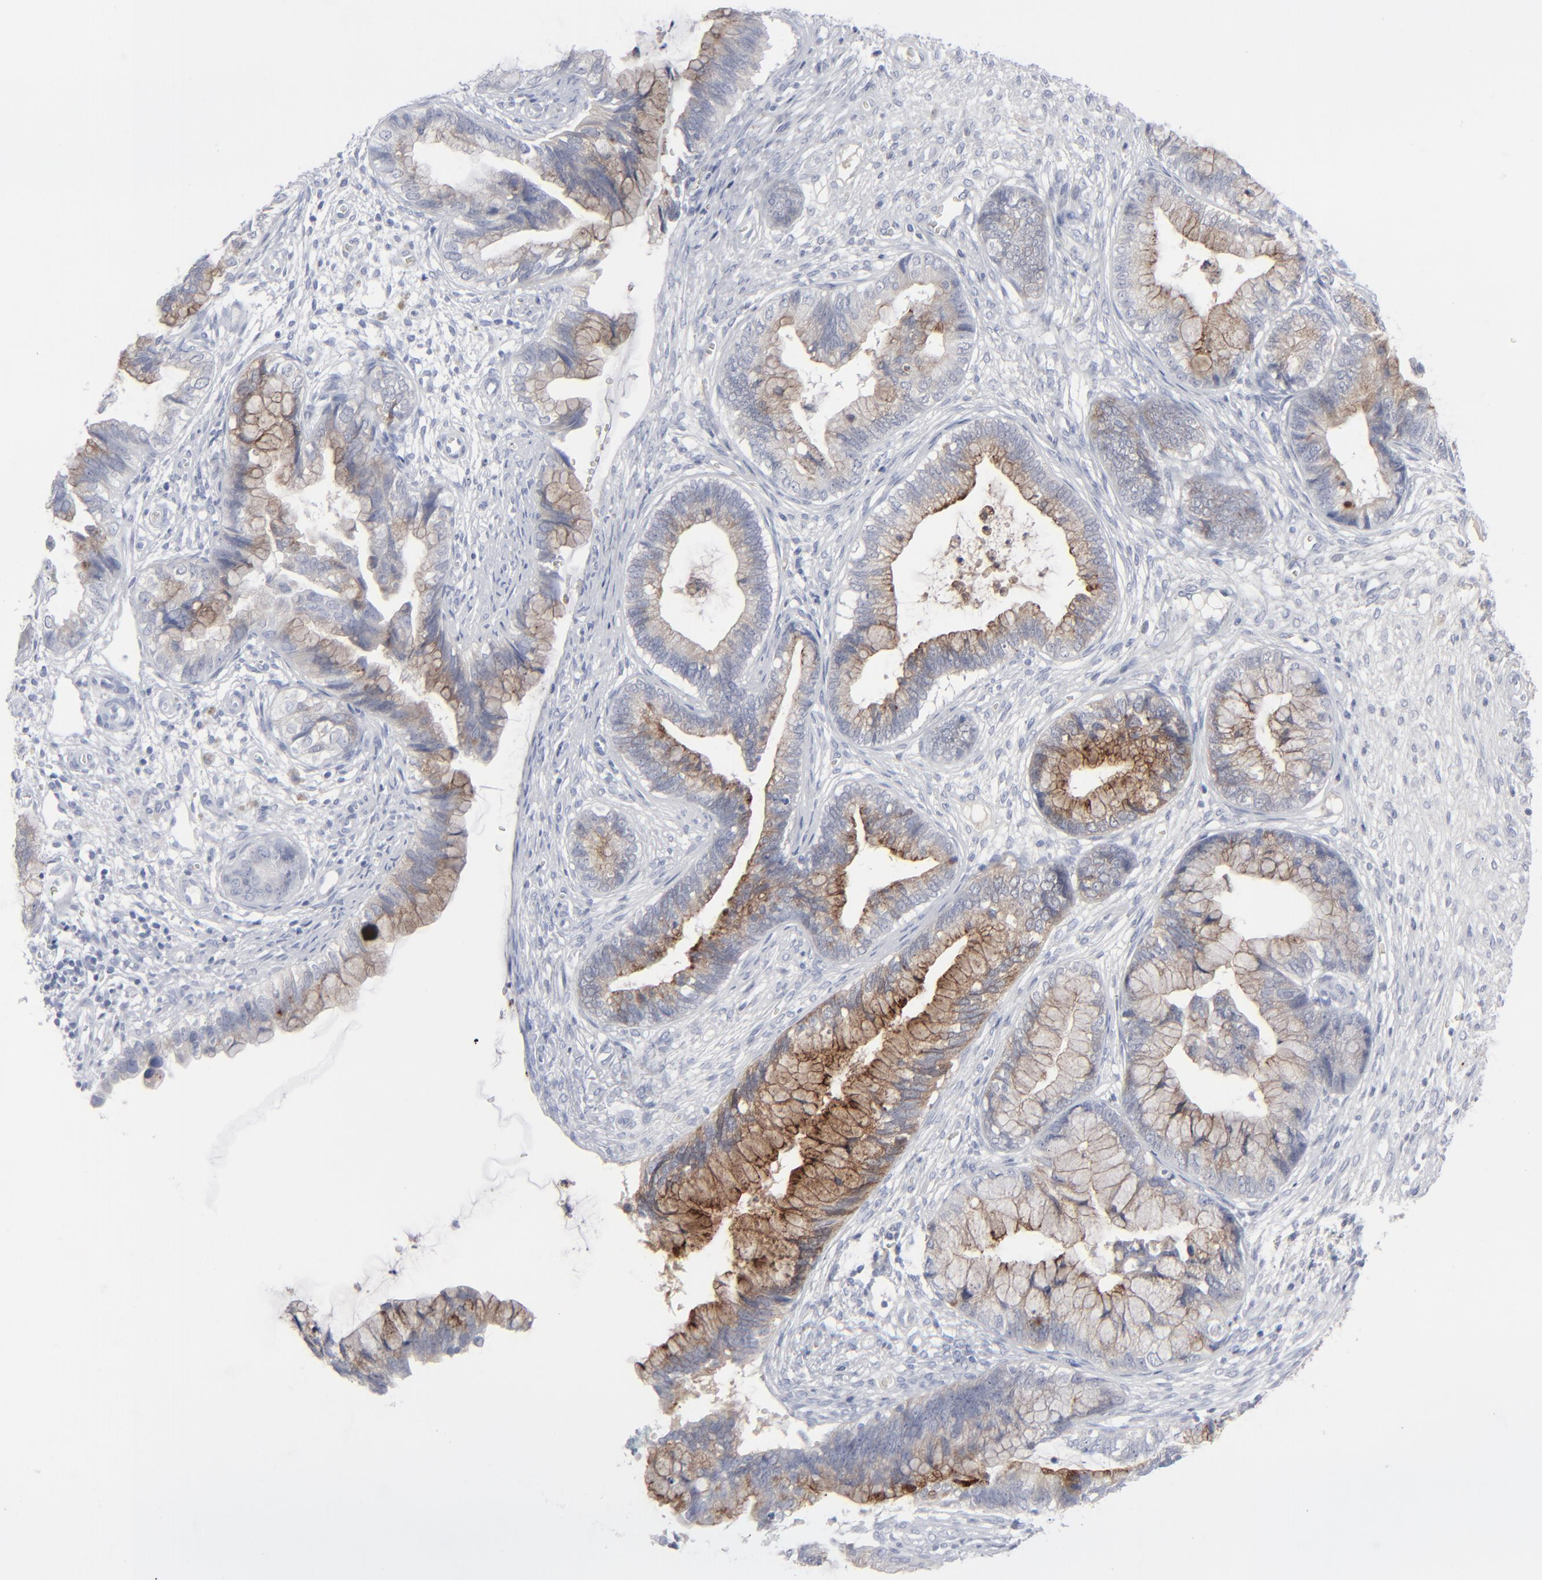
{"staining": {"intensity": "moderate", "quantity": "25%-75%", "location": "cytoplasmic/membranous"}, "tissue": "cervical cancer", "cell_type": "Tumor cells", "image_type": "cancer", "snomed": [{"axis": "morphology", "description": "Adenocarcinoma, NOS"}, {"axis": "topography", "description": "Cervix"}], "caption": "This histopathology image shows IHC staining of cervical cancer (adenocarcinoma), with medium moderate cytoplasmic/membranous expression in approximately 25%-75% of tumor cells.", "gene": "MSLN", "patient": {"sex": "female", "age": 44}}